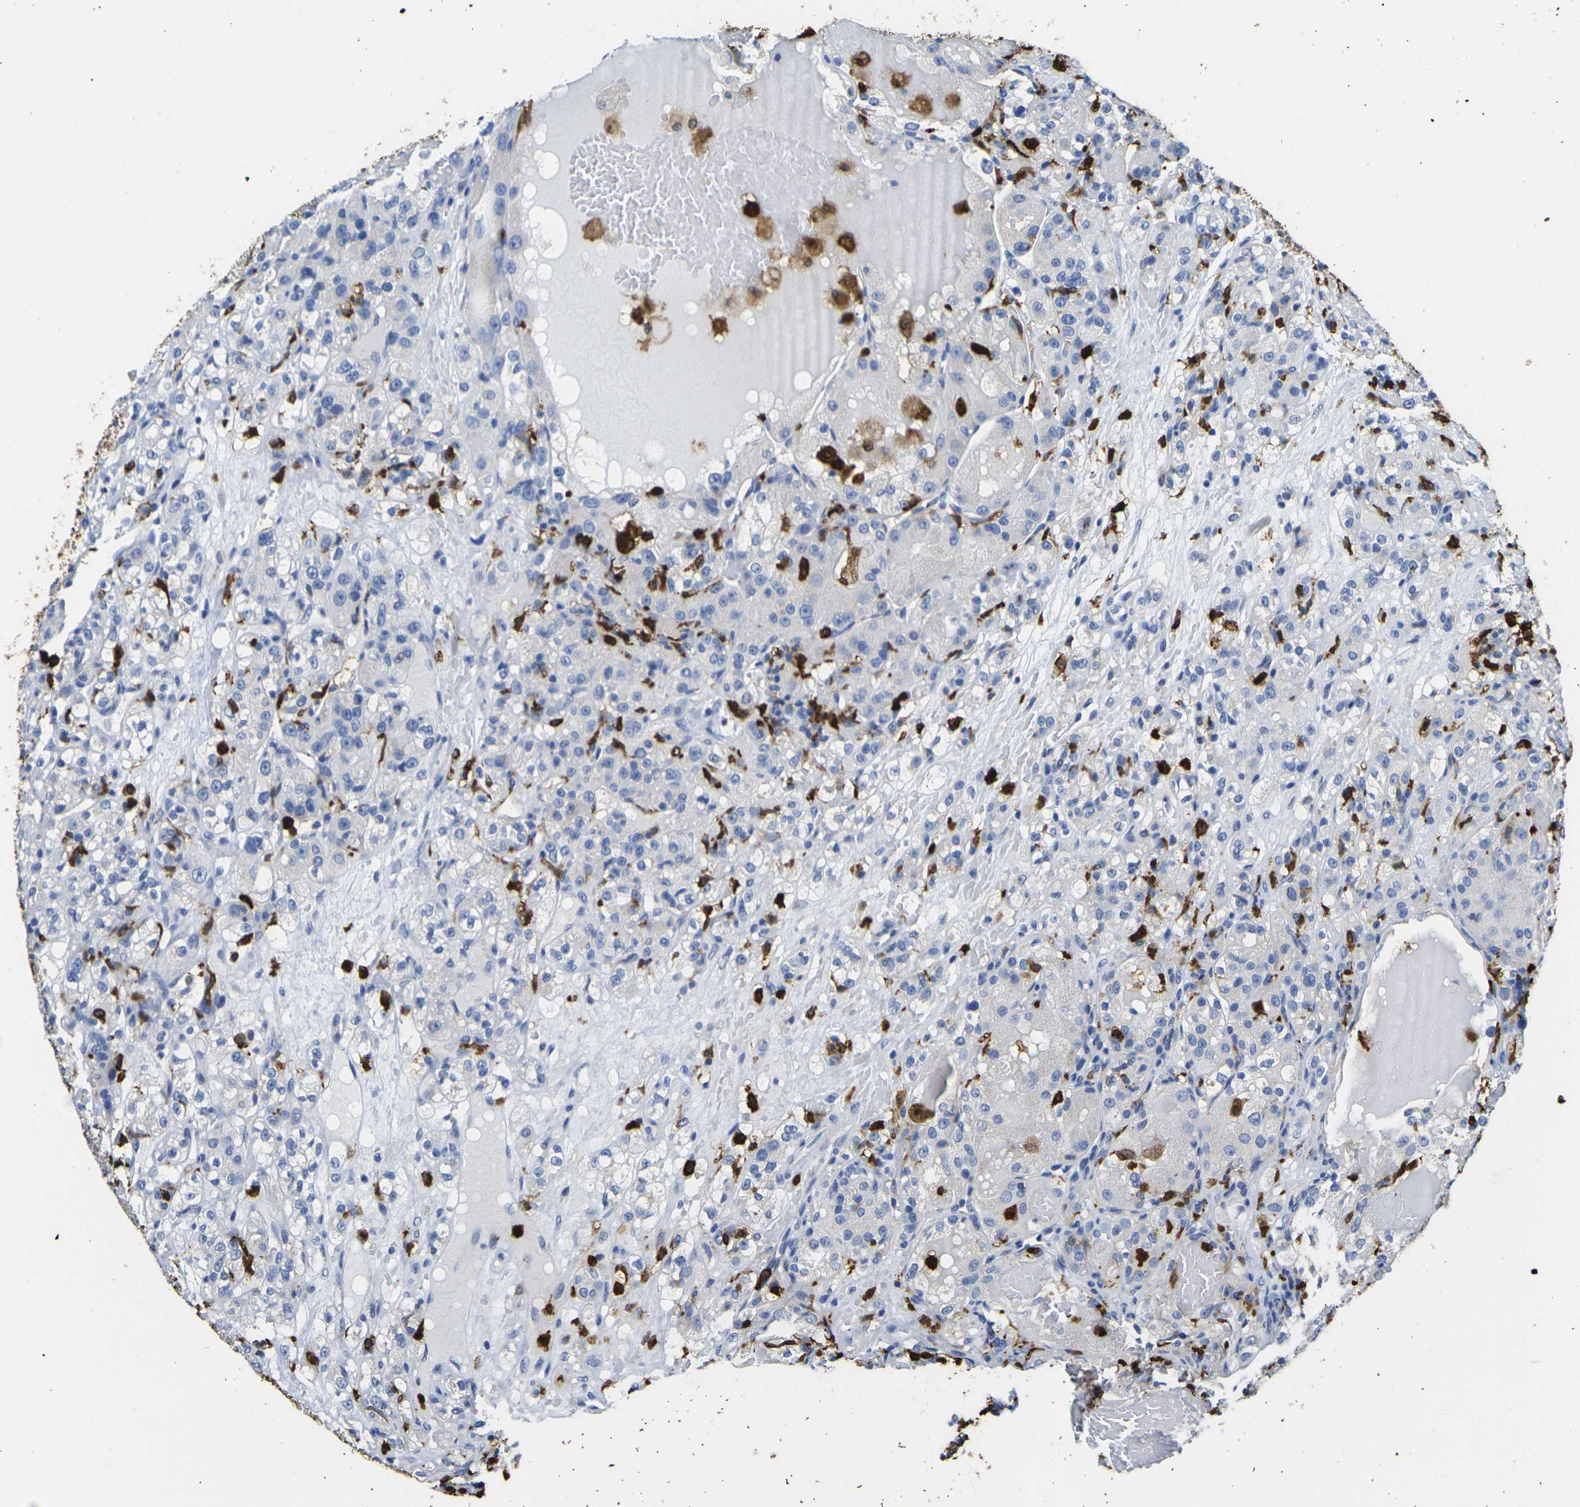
{"staining": {"intensity": "negative", "quantity": "none", "location": "none"}, "tissue": "renal cancer", "cell_type": "Tumor cells", "image_type": "cancer", "snomed": [{"axis": "morphology", "description": "Normal tissue, NOS"}, {"axis": "morphology", "description": "Adenocarcinoma, NOS"}, {"axis": "topography", "description": "Kidney"}], "caption": "IHC image of human renal cancer (adenocarcinoma) stained for a protein (brown), which reveals no expression in tumor cells.", "gene": "S100A9", "patient": {"sex": "male", "age": 61}}